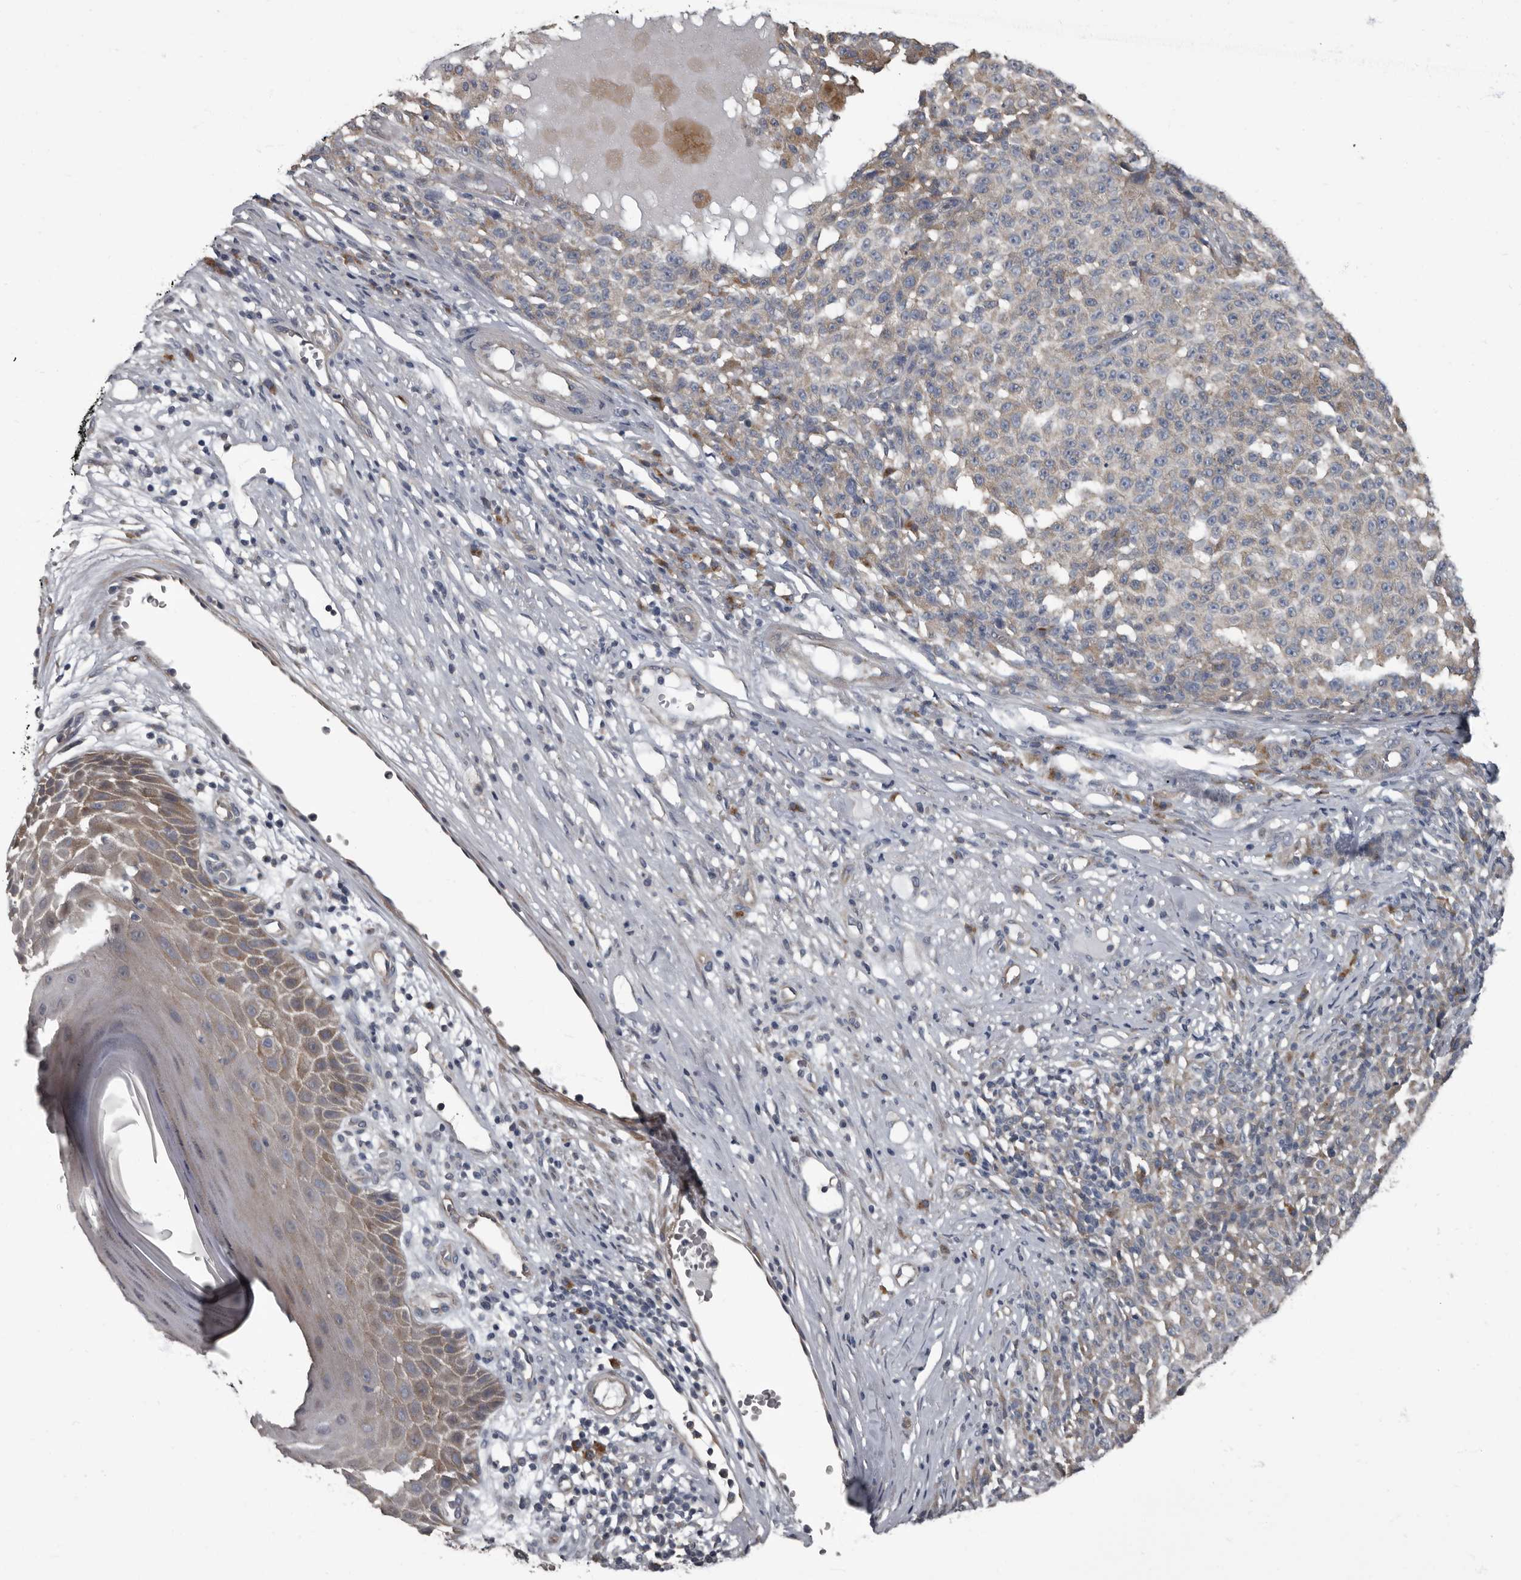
{"staining": {"intensity": "negative", "quantity": "none", "location": "none"}, "tissue": "melanoma", "cell_type": "Tumor cells", "image_type": "cancer", "snomed": [{"axis": "morphology", "description": "Malignant melanoma, NOS"}, {"axis": "topography", "description": "Skin"}], "caption": "Histopathology image shows no significant protein expression in tumor cells of melanoma.", "gene": "TPD52L1", "patient": {"sex": "female", "age": 82}}